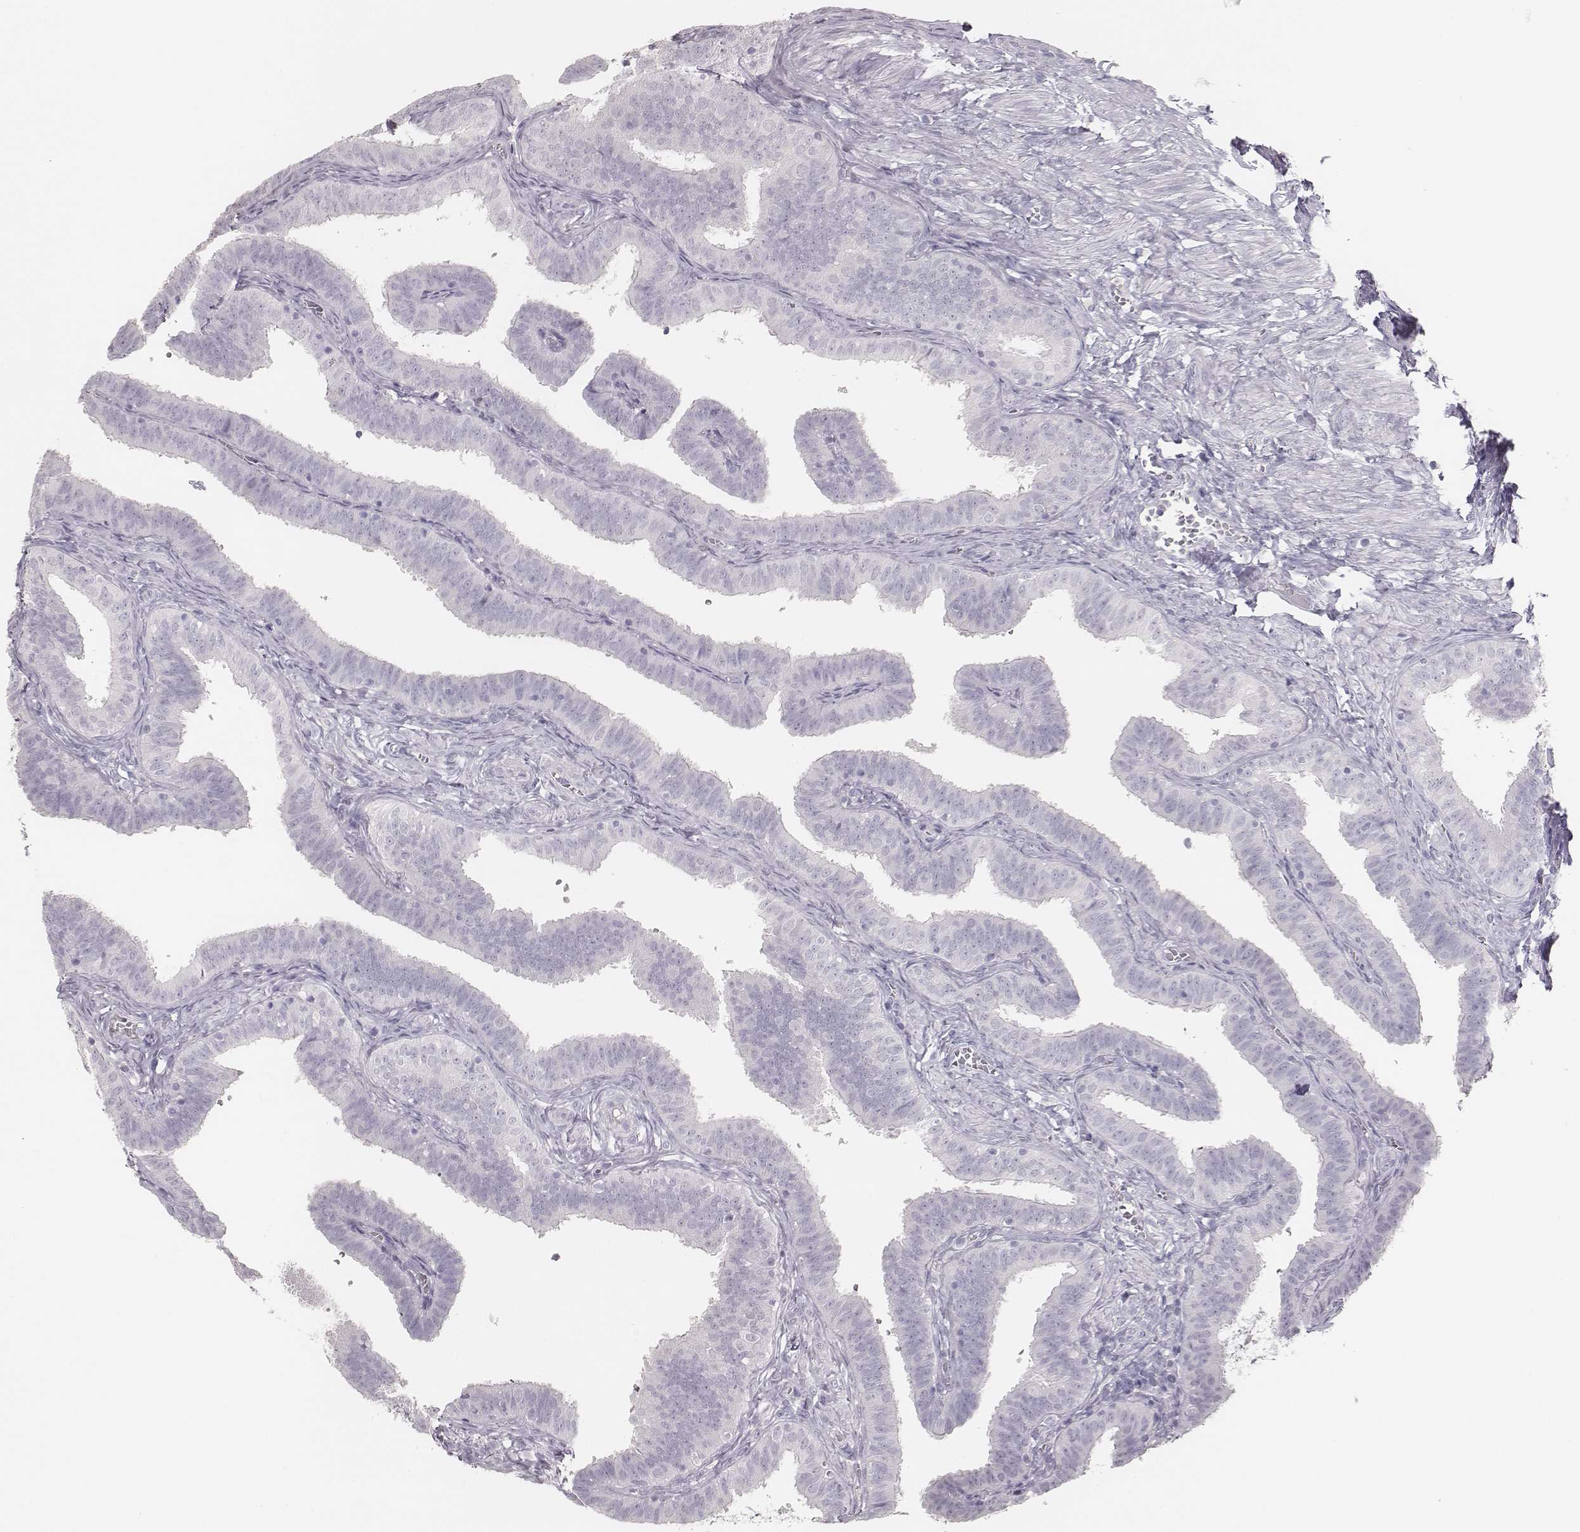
{"staining": {"intensity": "negative", "quantity": "none", "location": "none"}, "tissue": "fallopian tube", "cell_type": "Glandular cells", "image_type": "normal", "snomed": [{"axis": "morphology", "description": "Normal tissue, NOS"}, {"axis": "topography", "description": "Fallopian tube"}], "caption": "There is no significant staining in glandular cells of fallopian tube.", "gene": "MYH6", "patient": {"sex": "female", "age": 25}}